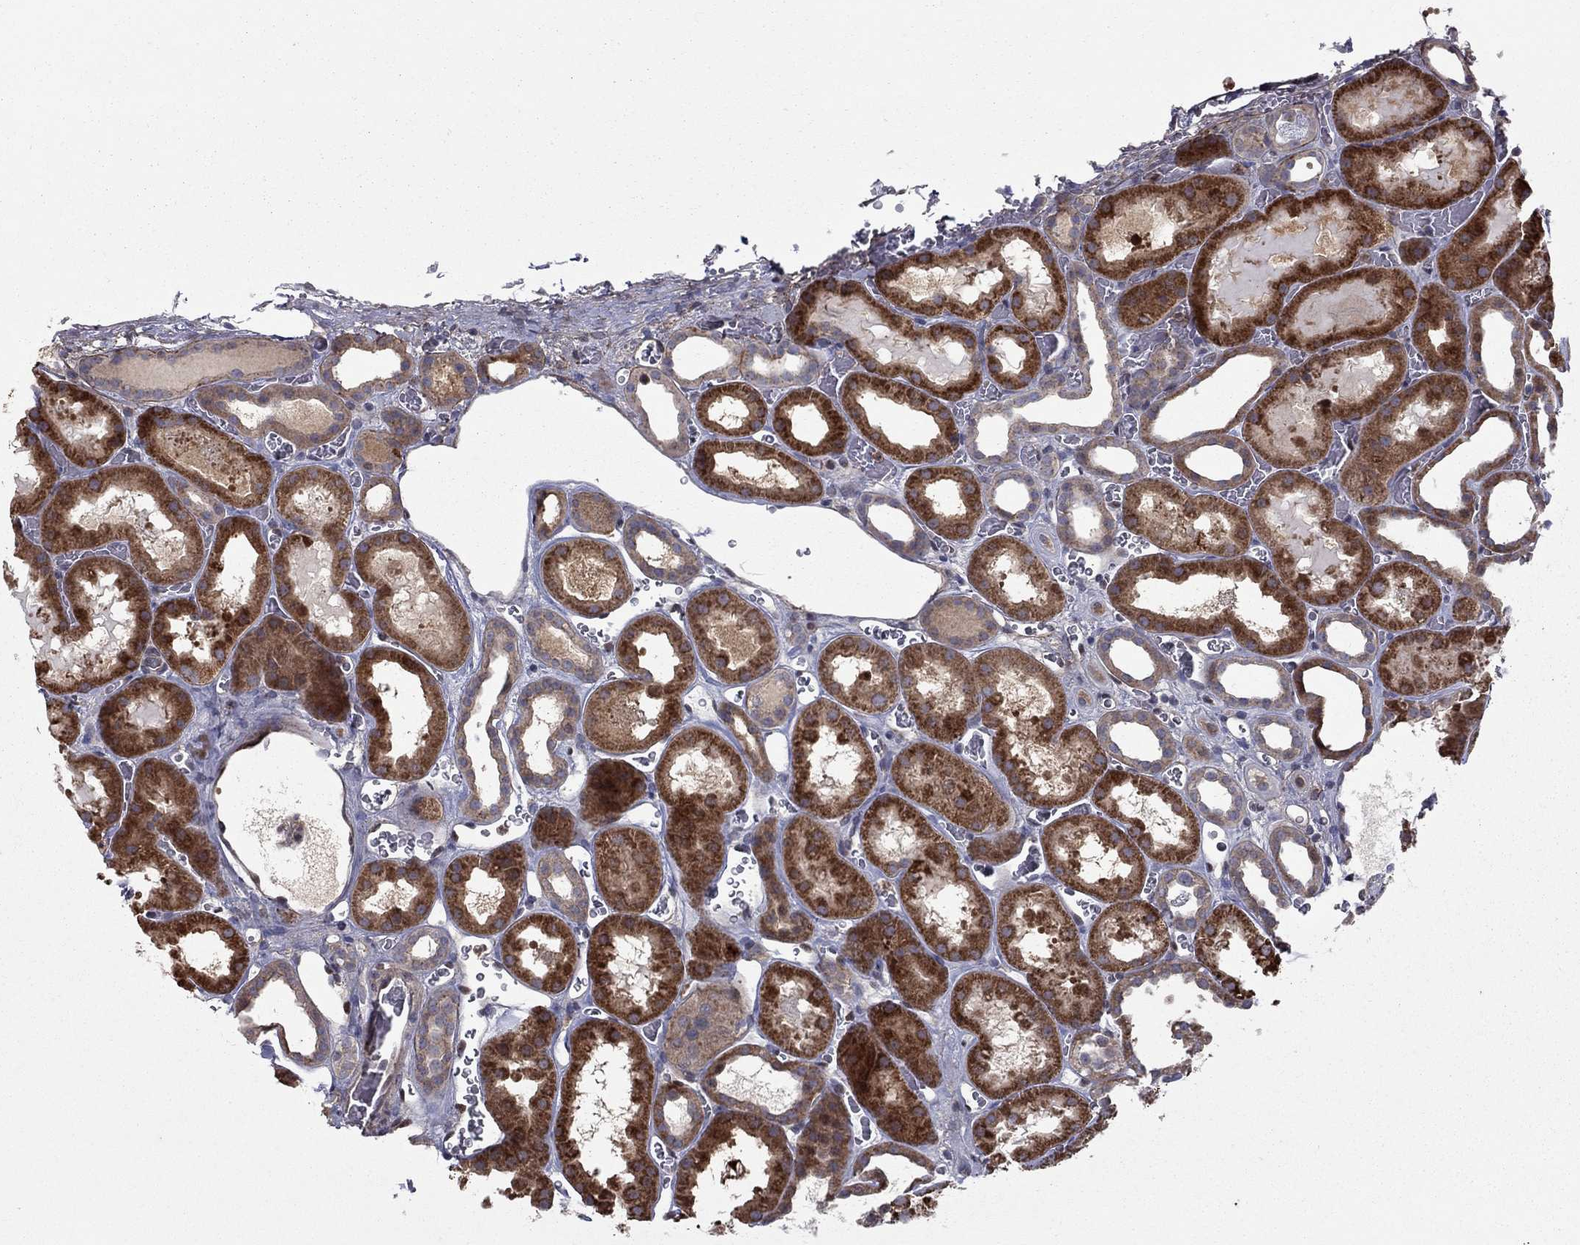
{"staining": {"intensity": "negative", "quantity": "none", "location": "none"}, "tissue": "kidney", "cell_type": "Cells in glomeruli", "image_type": "normal", "snomed": [{"axis": "morphology", "description": "Normal tissue, NOS"}, {"axis": "topography", "description": "Kidney"}], "caption": "Immunohistochemistry (IHC) histopathology image of normal kidney: kidney stained with DAB displays no significant protein positivity in cells in glomeruli. (Immunohistochemistry, brightfield microscopy, high magnification).", "gene": "DUSP7", "patient": {"sex": "female", "age": 41}}